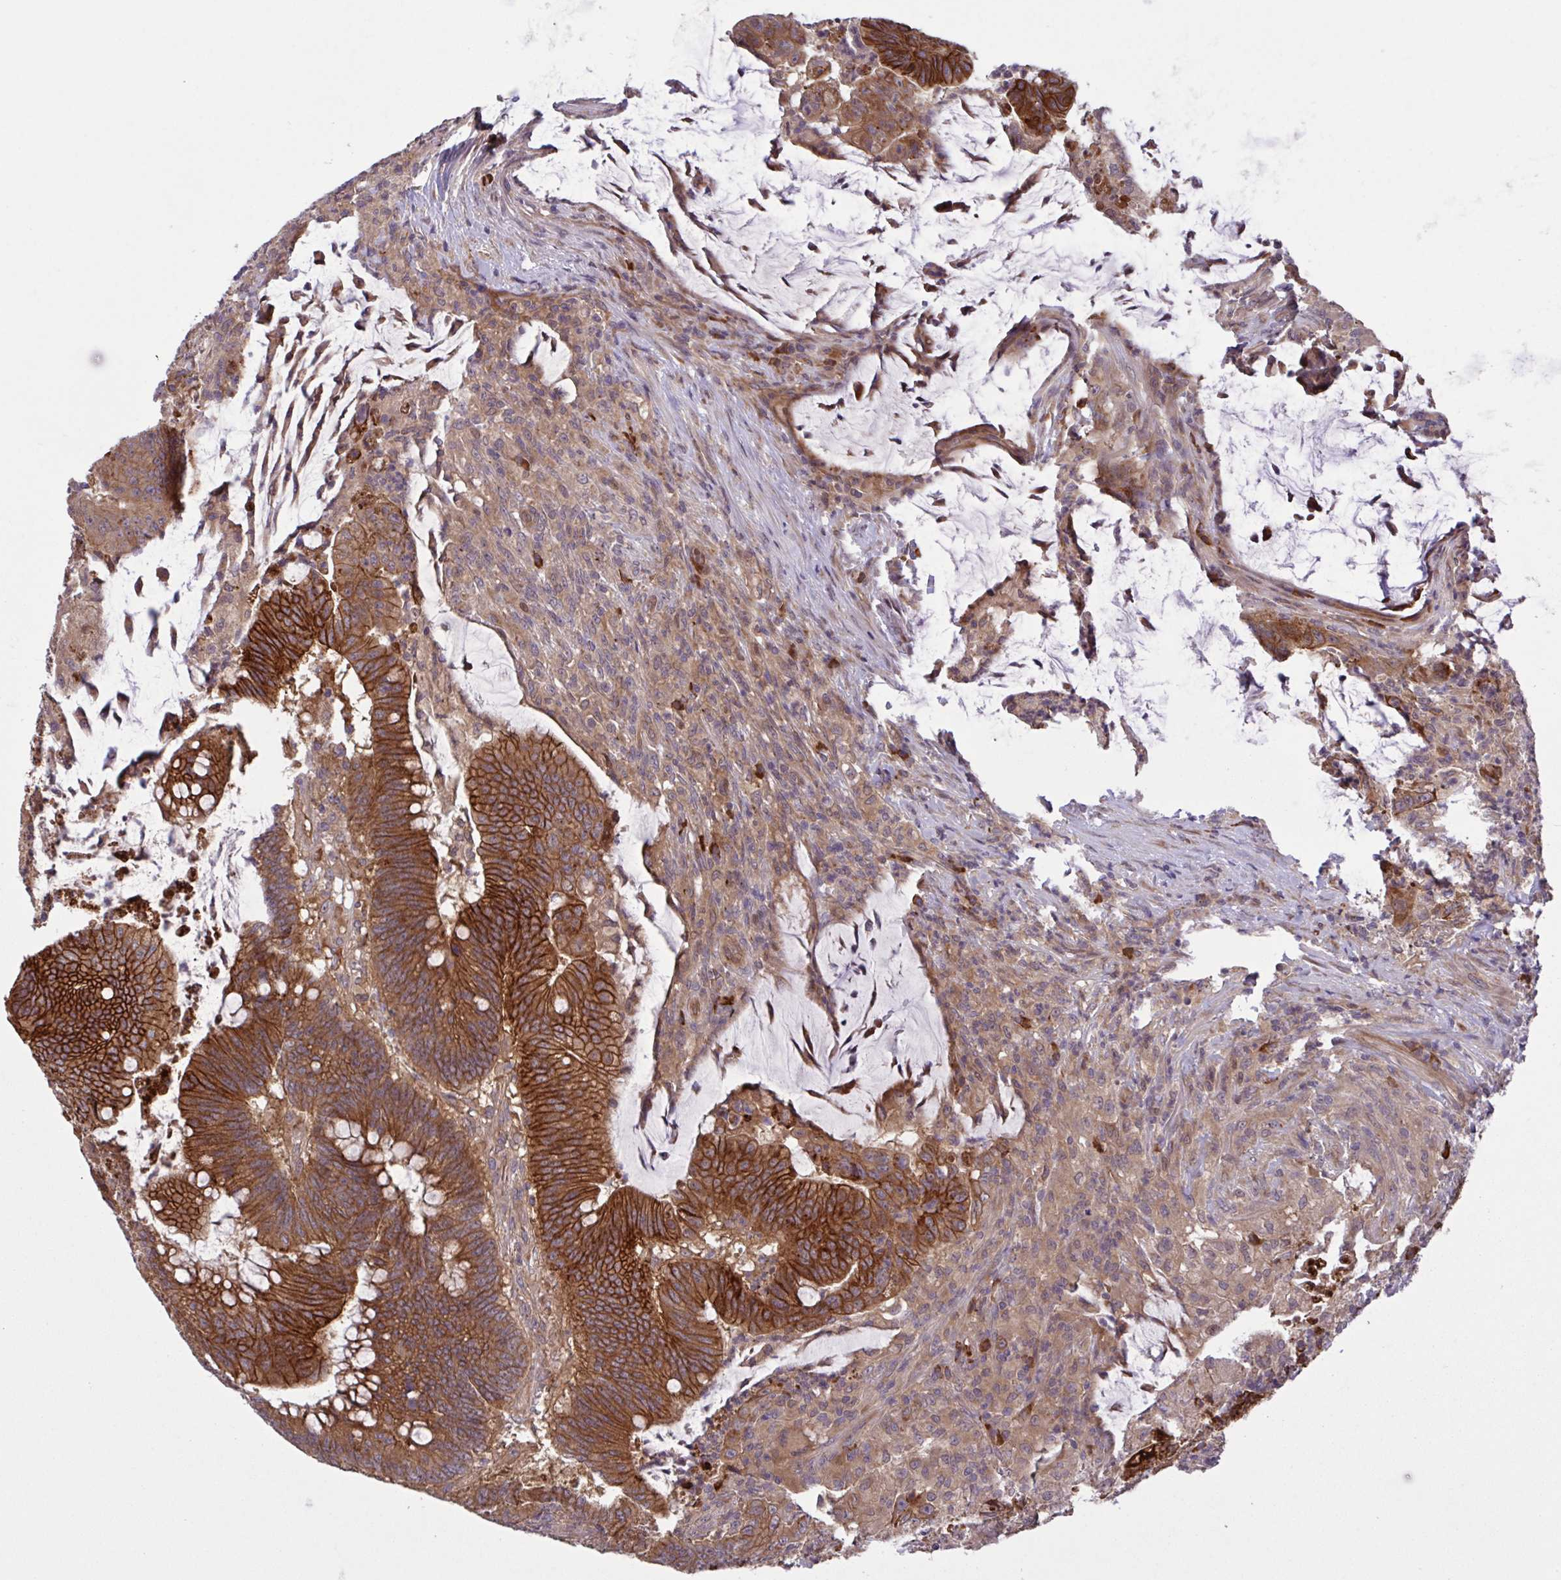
{"staining": {"intensity": "strong", "quantity": ">75%", "location": "cytoplasmic/membranous"}, "tissue": "colorectal cancer", "cell_type": "Tumor cells", "image_type": "cancer", "snomed": [{"axis": "morphology", "description": "Adenocarcinoma, NOS"}, {"axis": "topography", "description": "Colon"}], "caption": "IHC histopathology image of neoplastic tissue: colorectal cancer stained using IHC demonstrates high levels of strong protein expression localized specifically in the cytoplasmic/membranous of tumor cells, appearing as a cytoplasmic/membranous brown color.", "gene": "INTS10", "patient": {"sex": "female", "age": 87}}